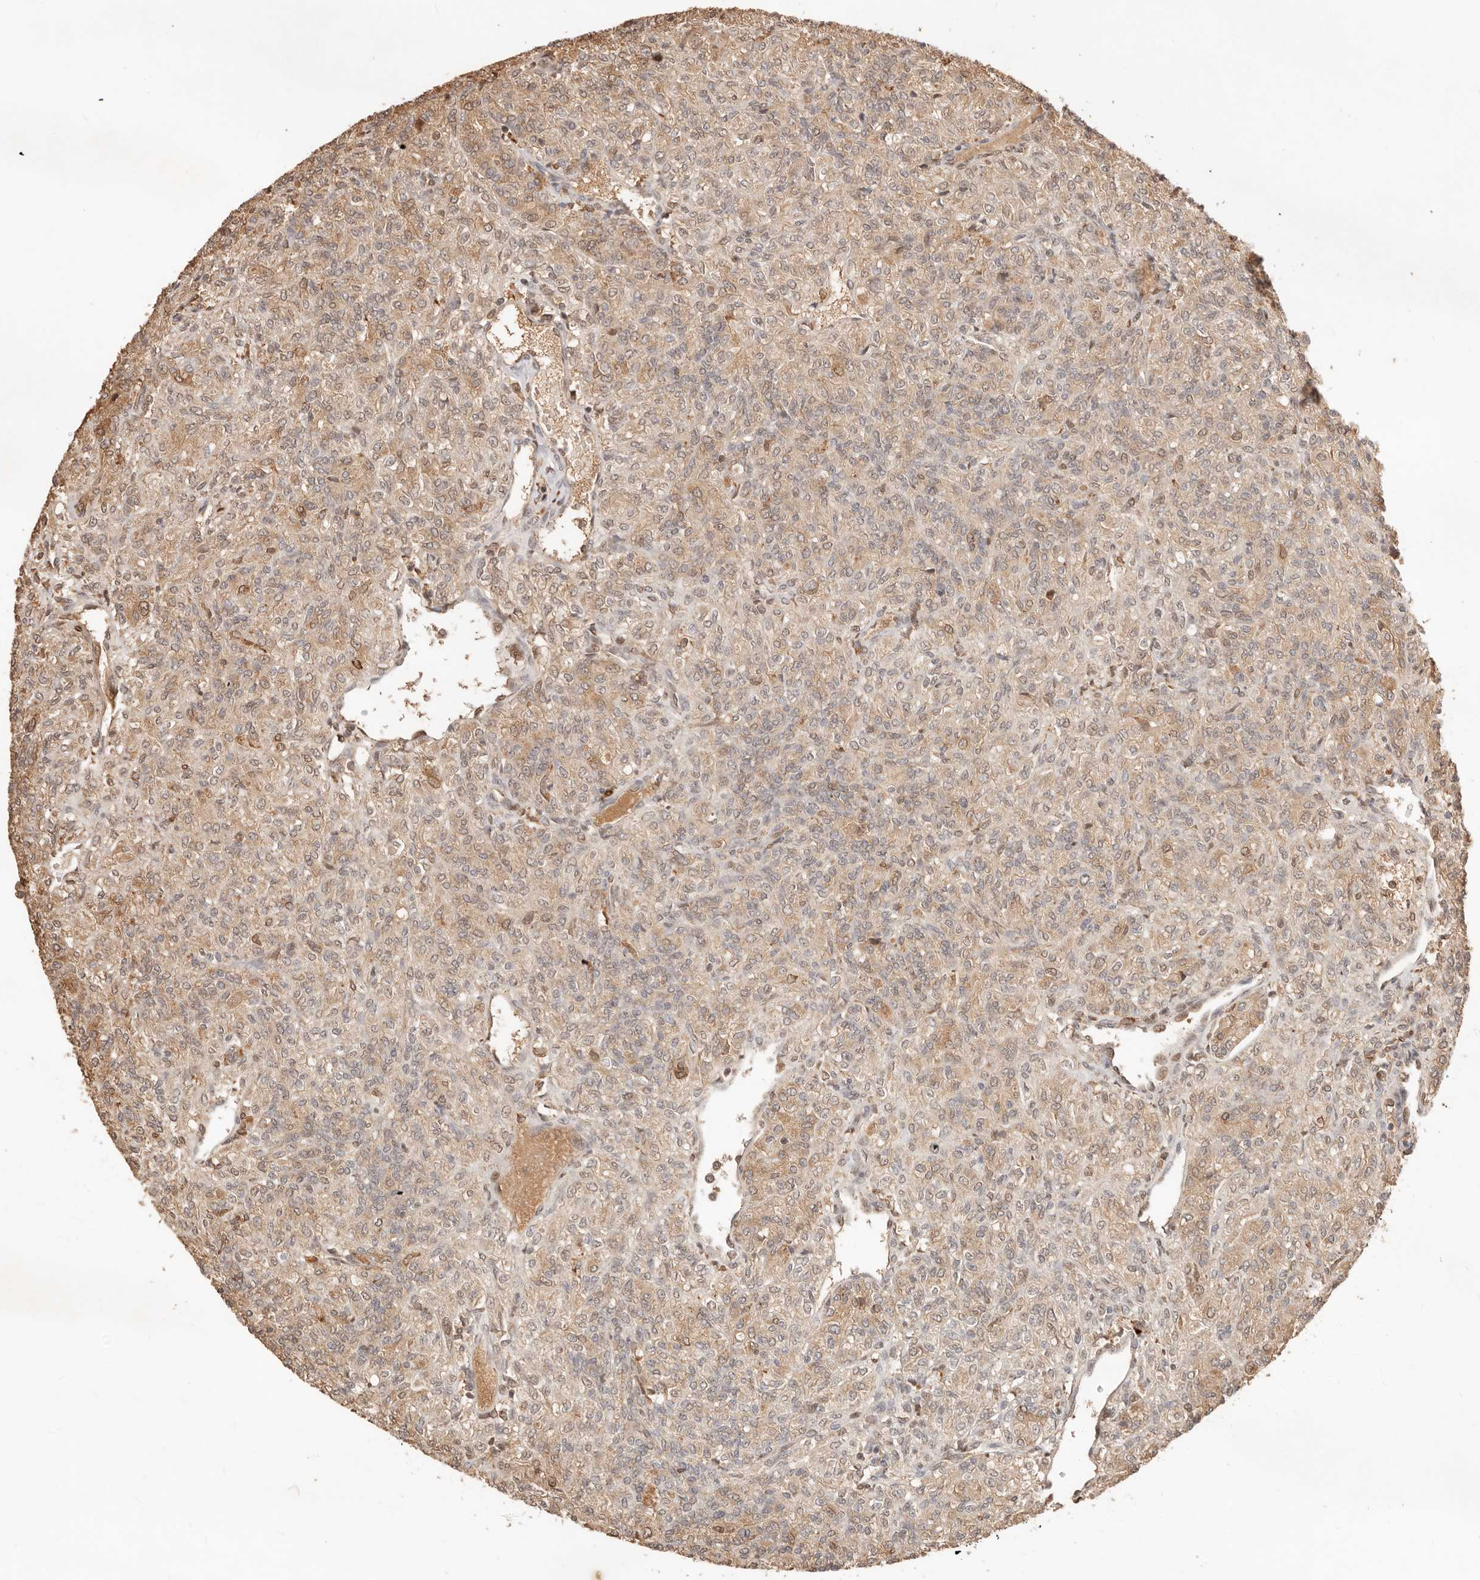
{"staining": {"intensity": "weak", "quantity": "25%-75%", "location": "cytoplasmic/membranous"}, "tissue": "renal cancer", "cell_type": "Tumor cells", "image_type": "cancer", "snomed": [{"axis": "morphology", "description": "Adenocarcinoma, NOS"}, {"axis": "topography", "description": "Kidney"}], "caption": "Immunohistochemical staining of renal adenocarcinoma exhibits weak cytoplasmic/membranous protein positivity in about 25%-75% of tumor cells.", "gene": "NPAS2", "patient": {"sex": "male", "age": 77}}